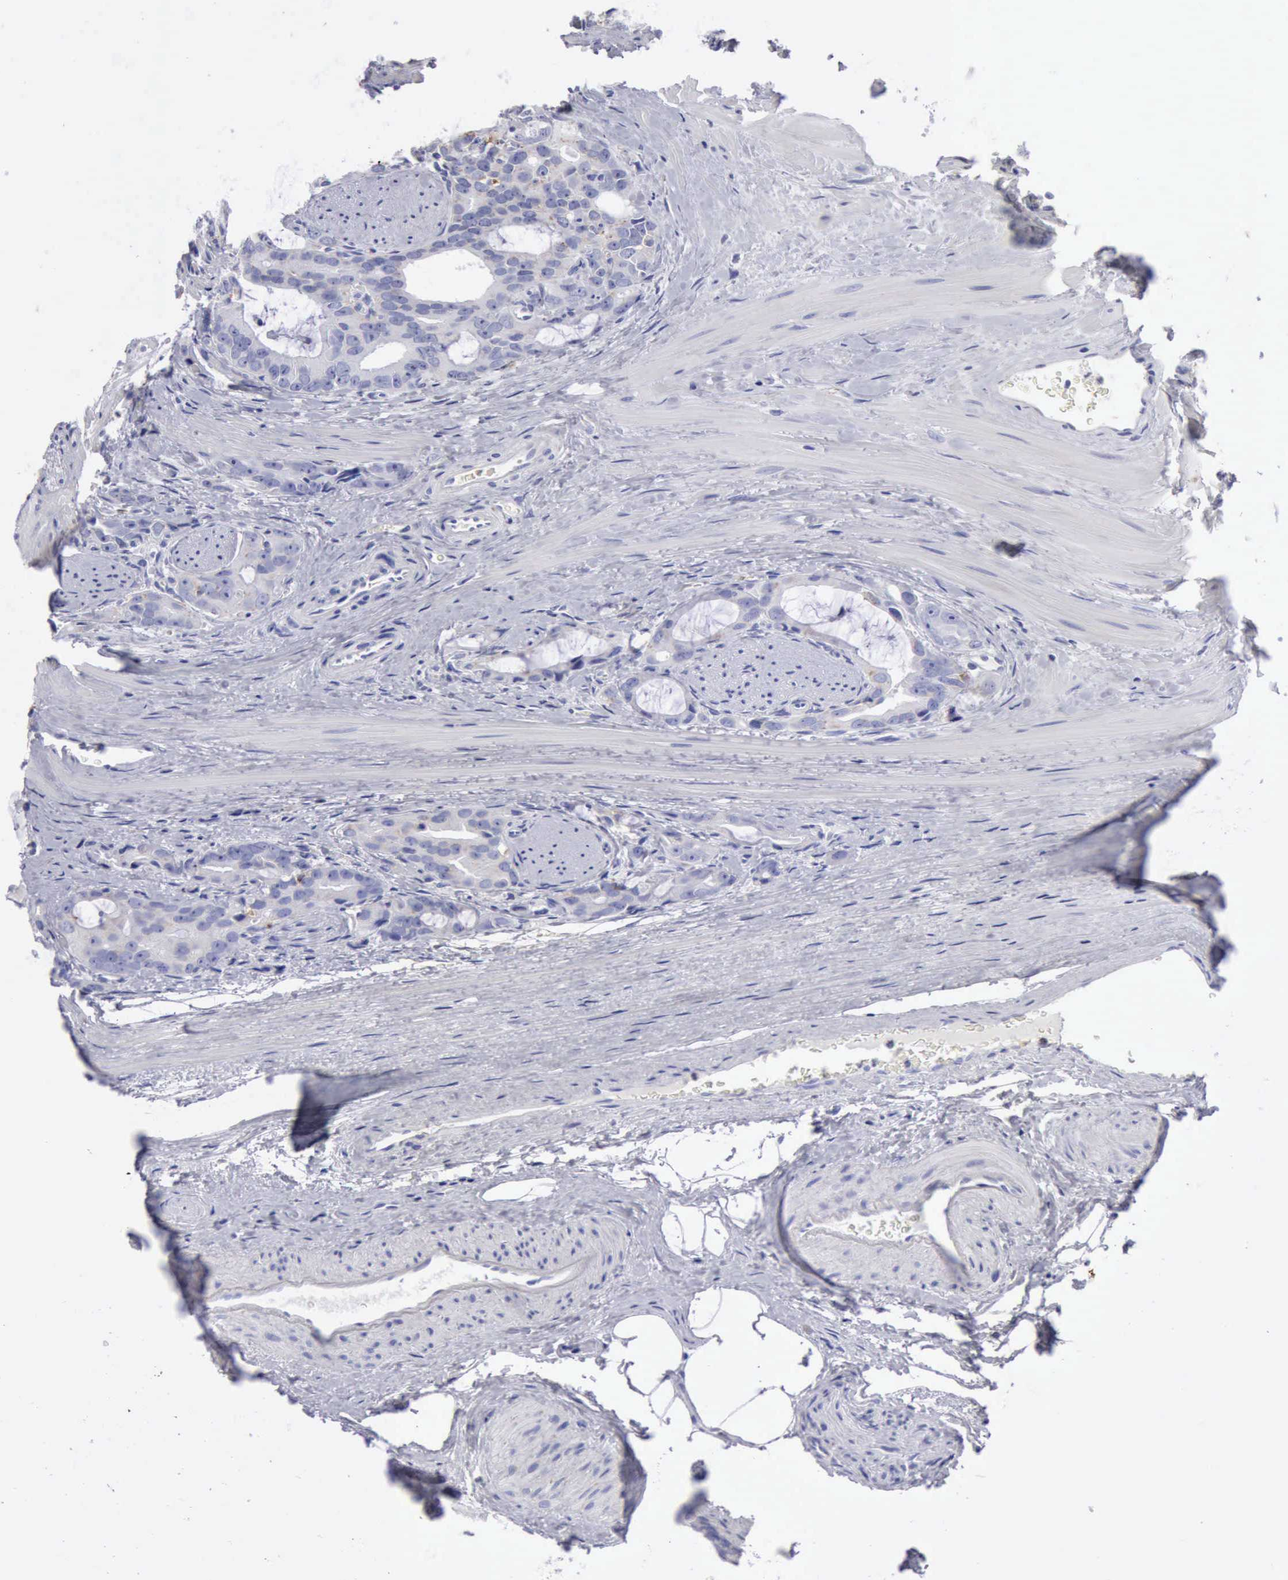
{"staining": {"intensity": "negative", "quantity": "none", "location": "none"}, "tissue": "prostate cancer", "cell_type": "Tumor cells", "image_type": "cancer", "snomed": [{"axis": "morphology", "description": "Adenocarcinoma, Medium grade"}, {"axis": "topography", "description": "Prostate"}], "caption": "Prostate cancer stained for a protein using immunohistochemistry exhibits no positivity tumor cells.", "gene": "CTSS", "patient": {"sex": "male", "age": 53}}